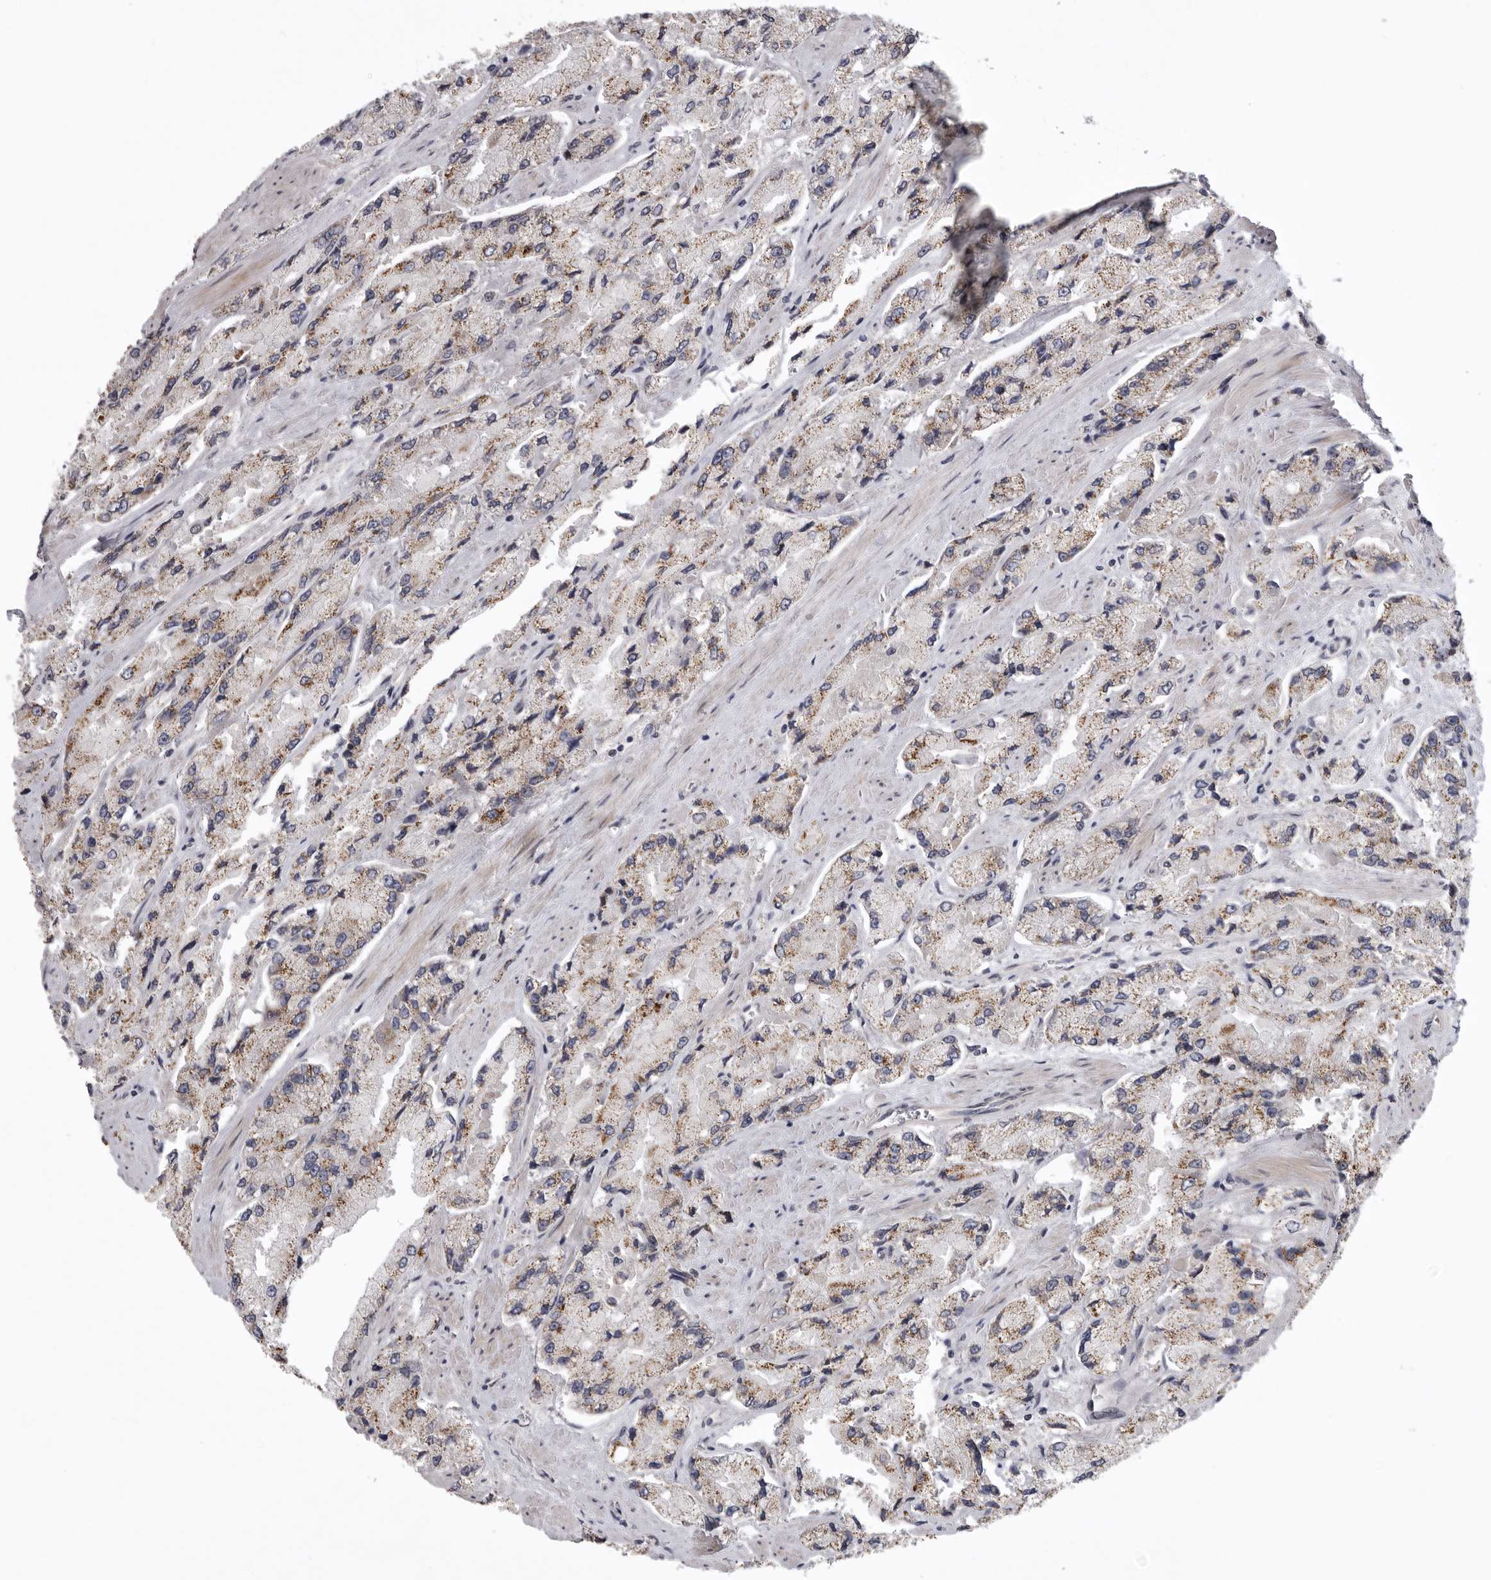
{"staining": {"intensity": "moderate", "quantity": "25%-75%", "location": "cytoplasmic/membranous"}, "tissue": "prostate cancer", "cell_type": "Tumor cells", "image_type": "cancer", "snomed": [{"axis": "morphology", "description": "Adenocarcinoma, High grade"}, {"axis": "topography", "description": "Prostate"}], "caption": "This is a photomicrograph of immunohistochemistry (IHC) staining of adenocarcinoma (high-grade) (prostate), which shows moderate positivity in the cytoplasmic/membranous of tumor cells.", "gene": "C1orf109", "patient": {"sex": "male", "age": 58}}